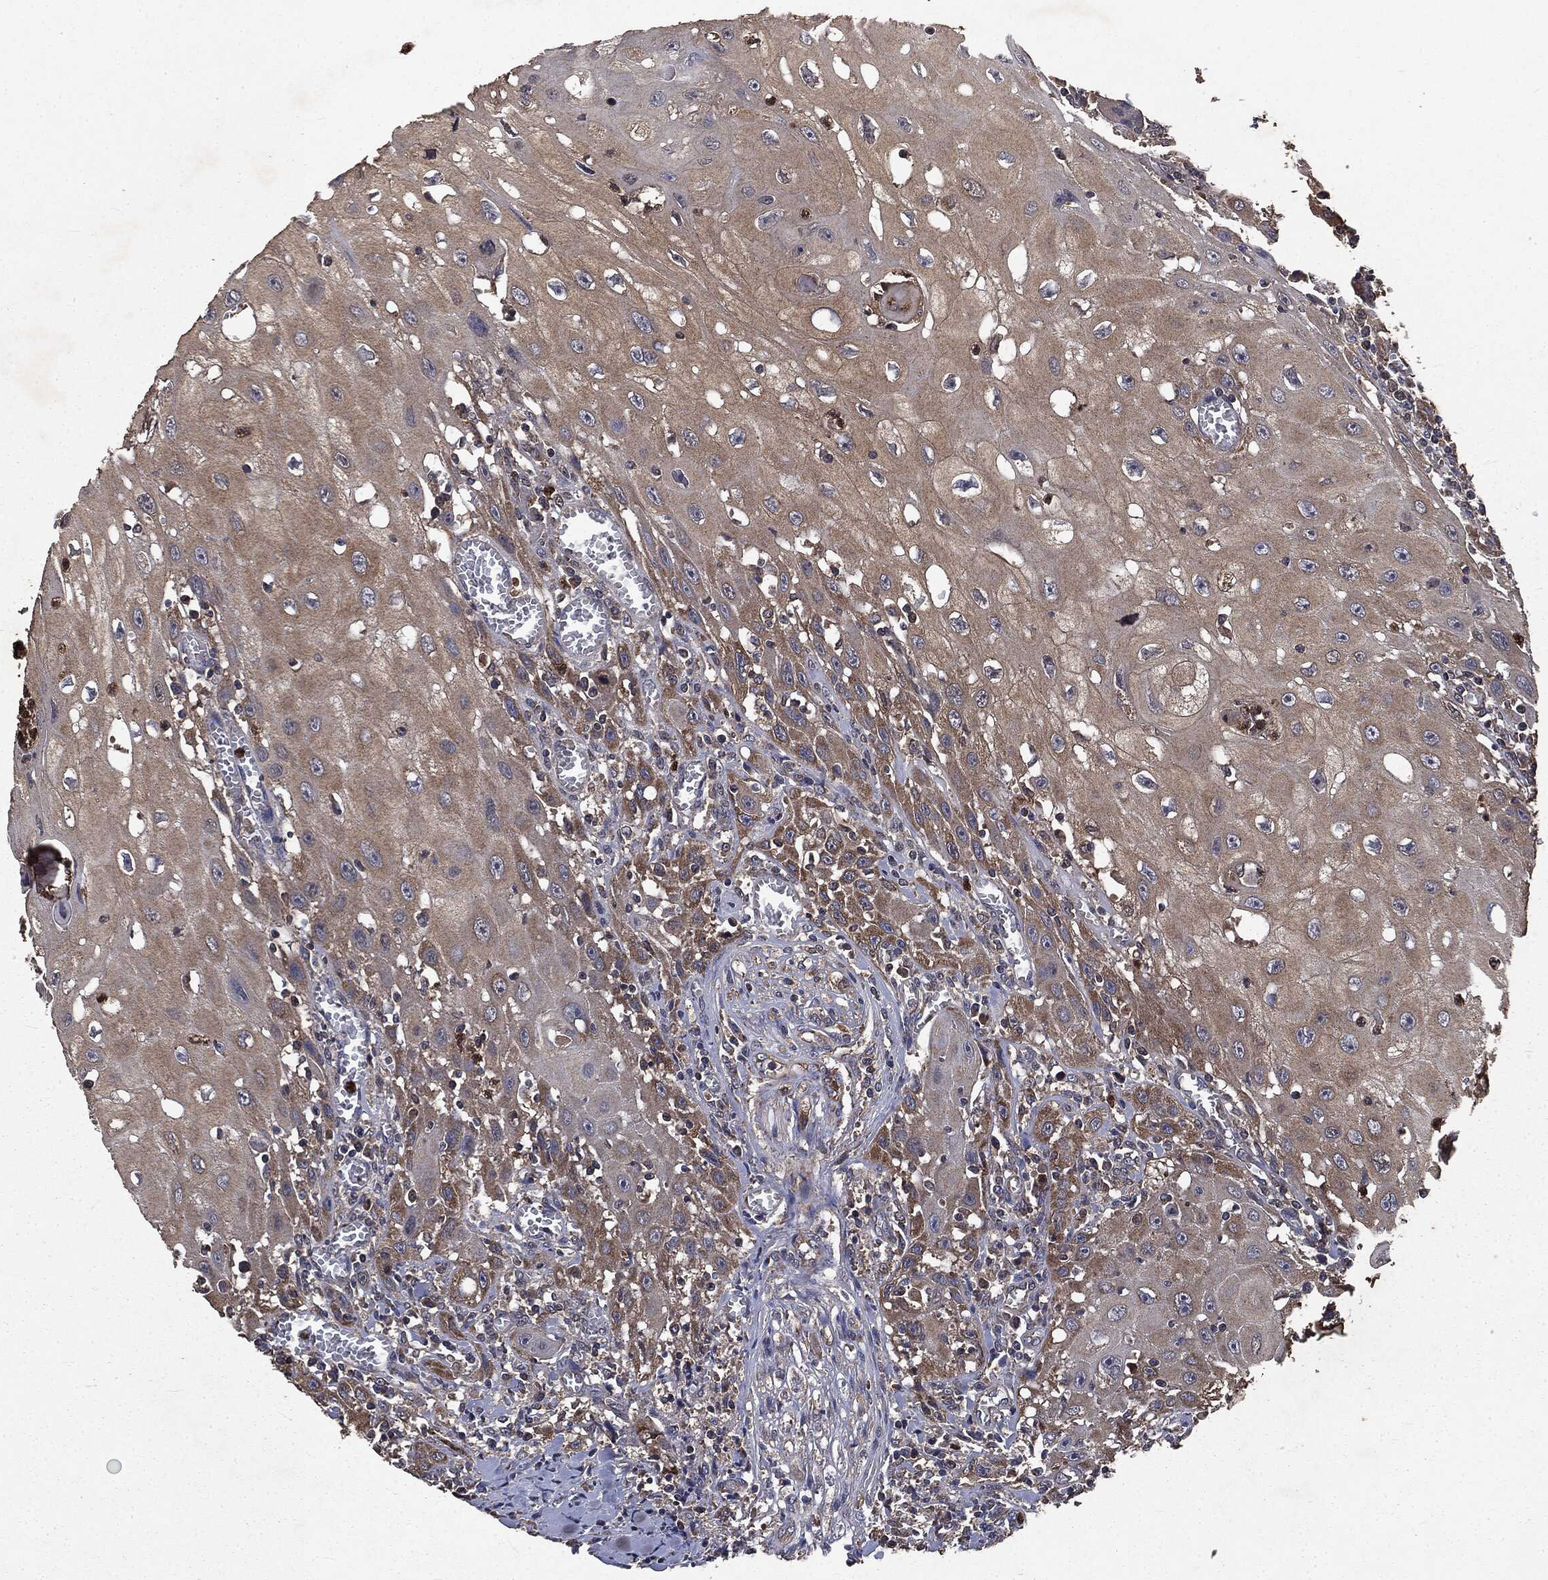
{"staining": {"intensity": "moderate", "quantity": ">75%", "location": "cytoplasmic/membranous"}, "tissue": "head and neck cancer", "cell_type": "Tumor cells", "image_type": "cancer", "snomed": [{"axis": "morphology", "description": "Normal tissue, NOS"}, {"axis": "morphology", "description": "Squamous cell carcinoma, NOS"}, {"axis": "topography", "description": "Oral tissue"}, {"axis": "topography", "description": "Head-Neck"}], "caption": "Immunohistochemistry photomicrograph of human head and neck squamous cell carcinoma stained for a protein (brown), which demonstrates medium levels of moderate cytoplasmic/membranous expression in about >75% of tumor cells.", "gene": "MAPK6", "patient": {"sex": "male", "age": 71}}